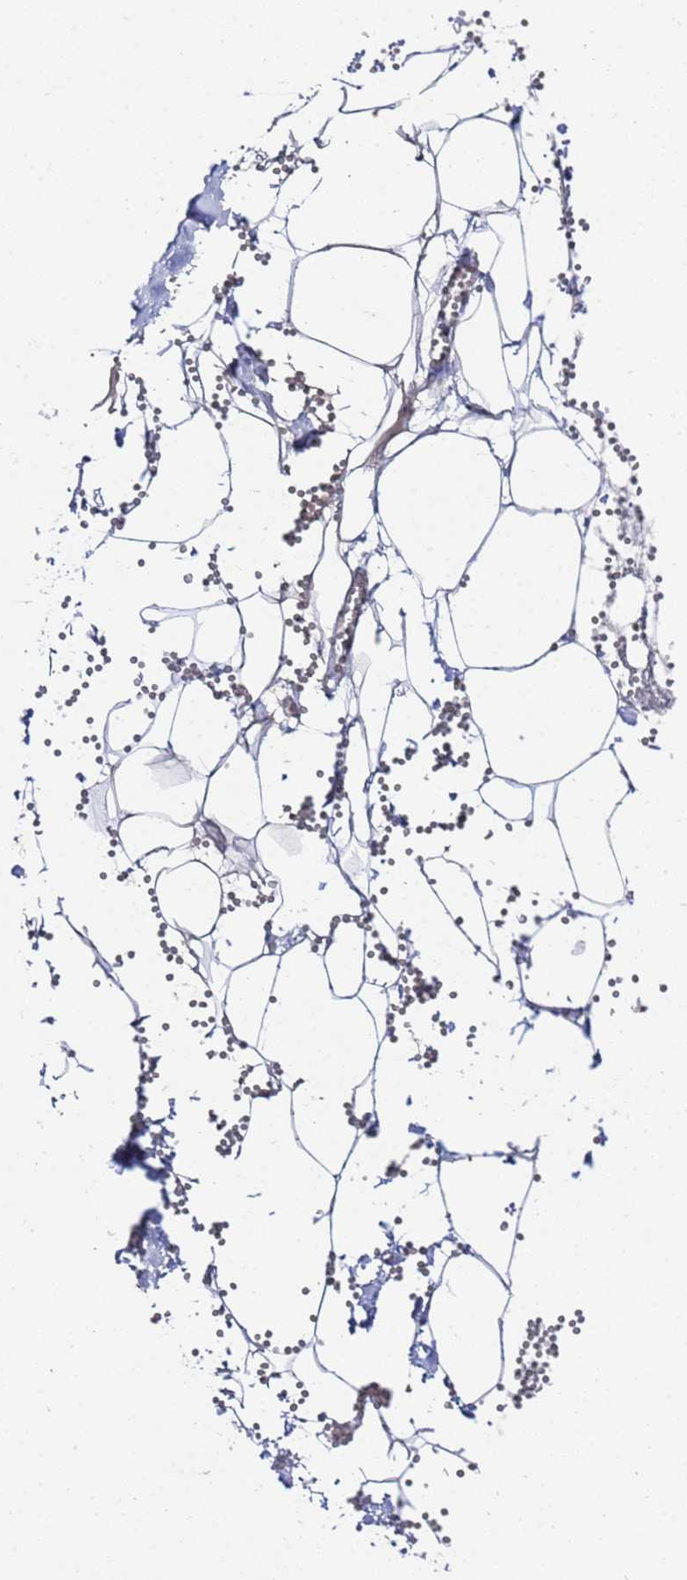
{"staining": {"intensity": "negative", "quantity": "none", "location": "none"}, "tissue": "adipose tissue", "cell_type": "Adipocytes", "image_type": "normal", "snomed": [{"axis": "morphology", "description": "Normal tissue, NOS"}, {"axis": "topography", "description": "Gallbladder"}, {"axis": "topography", "description": "Peripheral nerve tissue"}], "caption": "The histopathology image shows no staining of adipocytes in normal adipose tissue.", "gene": "TCP10L", "patient": {"sex": "male", "age": 38}}